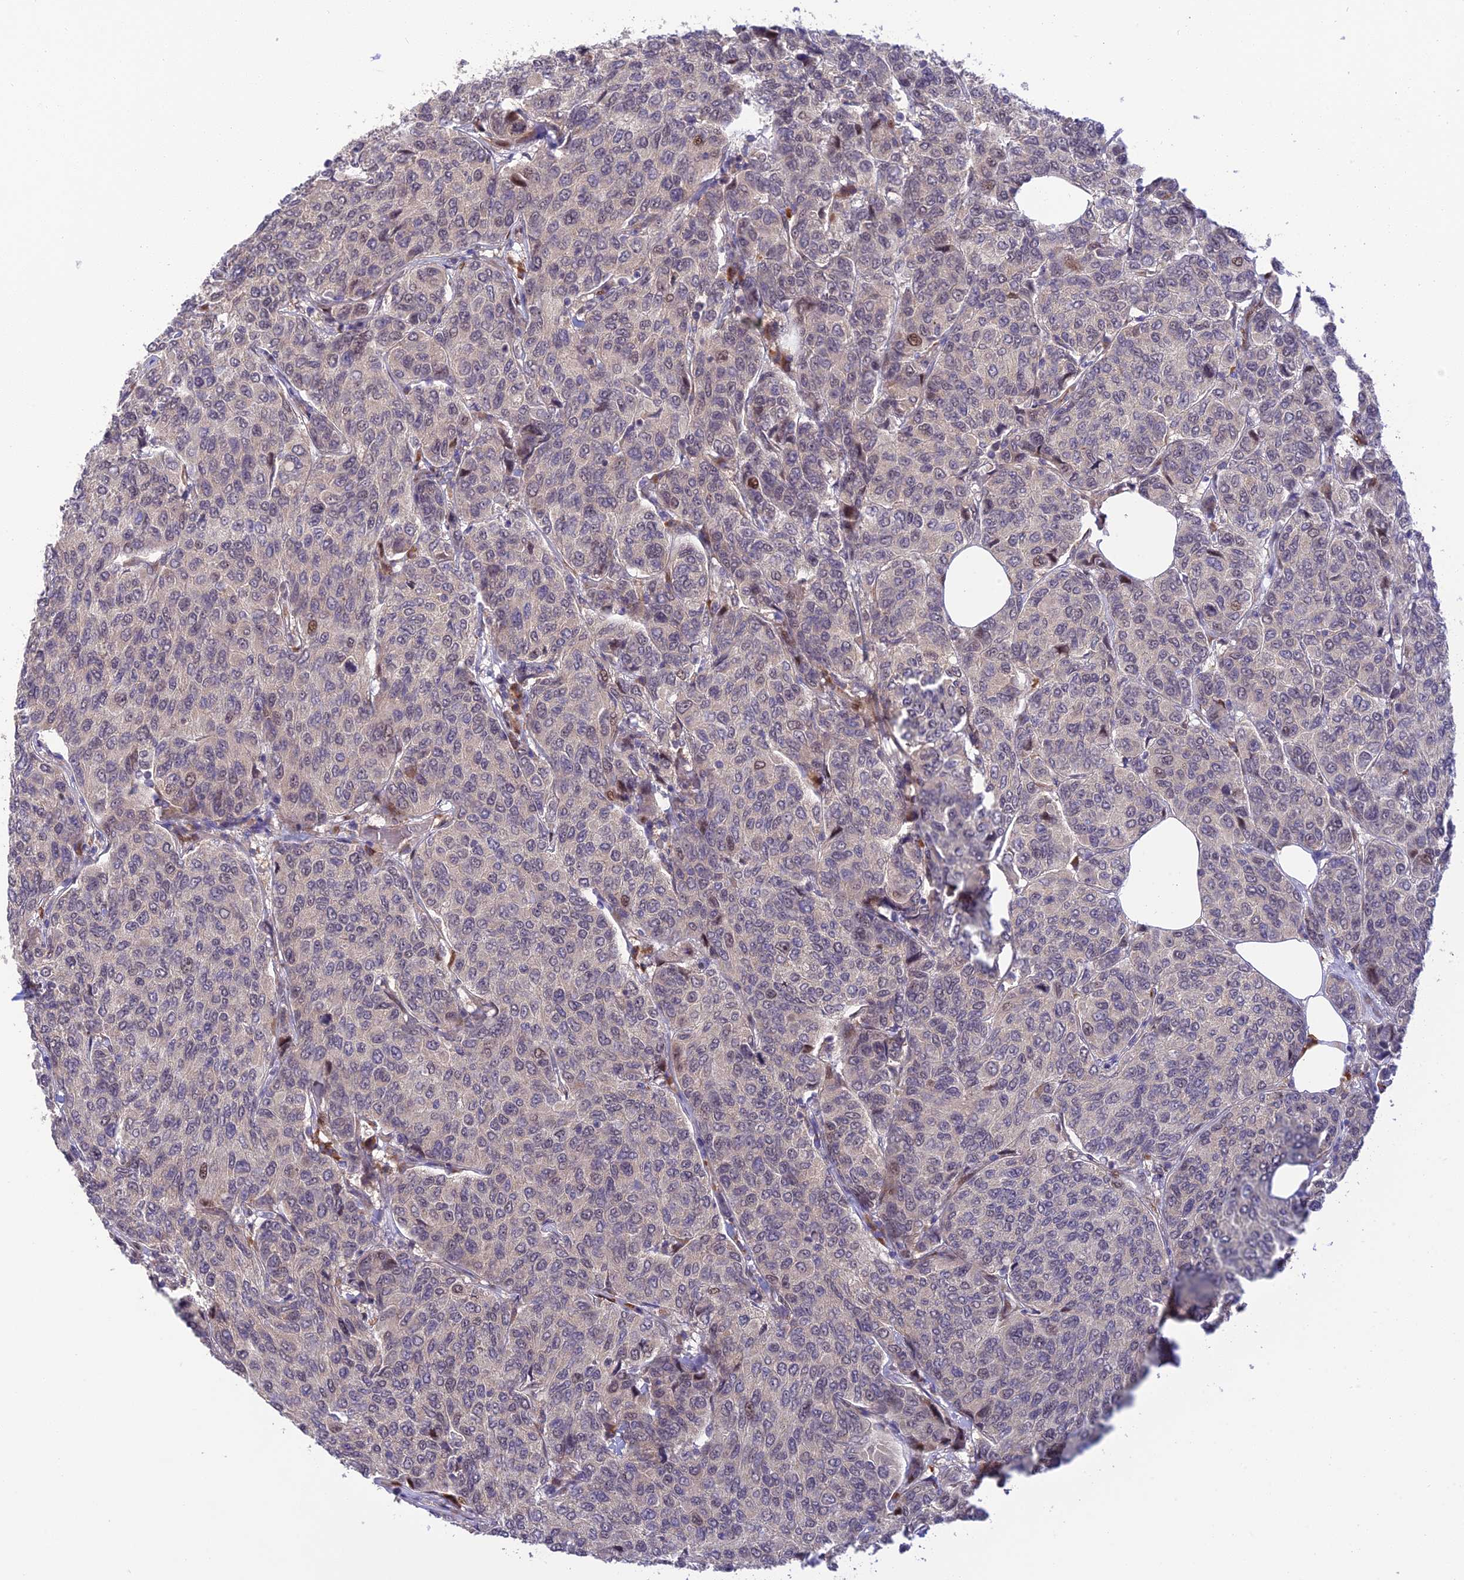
{"staining": {"intensity": "moderate", "quantity": "<25%", "location": "nuclear"}, "tissue": "breast cancer", "cell_type": "Tumor cells", "image_type": "cancer", "snomed": [{"axis": "morphology", "description": "Duct carcinoma"}, {"axis": "topography", "description": "Breast"}], "caption": "Immunohistochemical staining of intraductal carcinoma (breast) reveals low levels of moderate nuclear positivity in approximately <25% of tumor cells.", "gene": "ZNF584", "patient": {"sex": "female", "age": 55}}